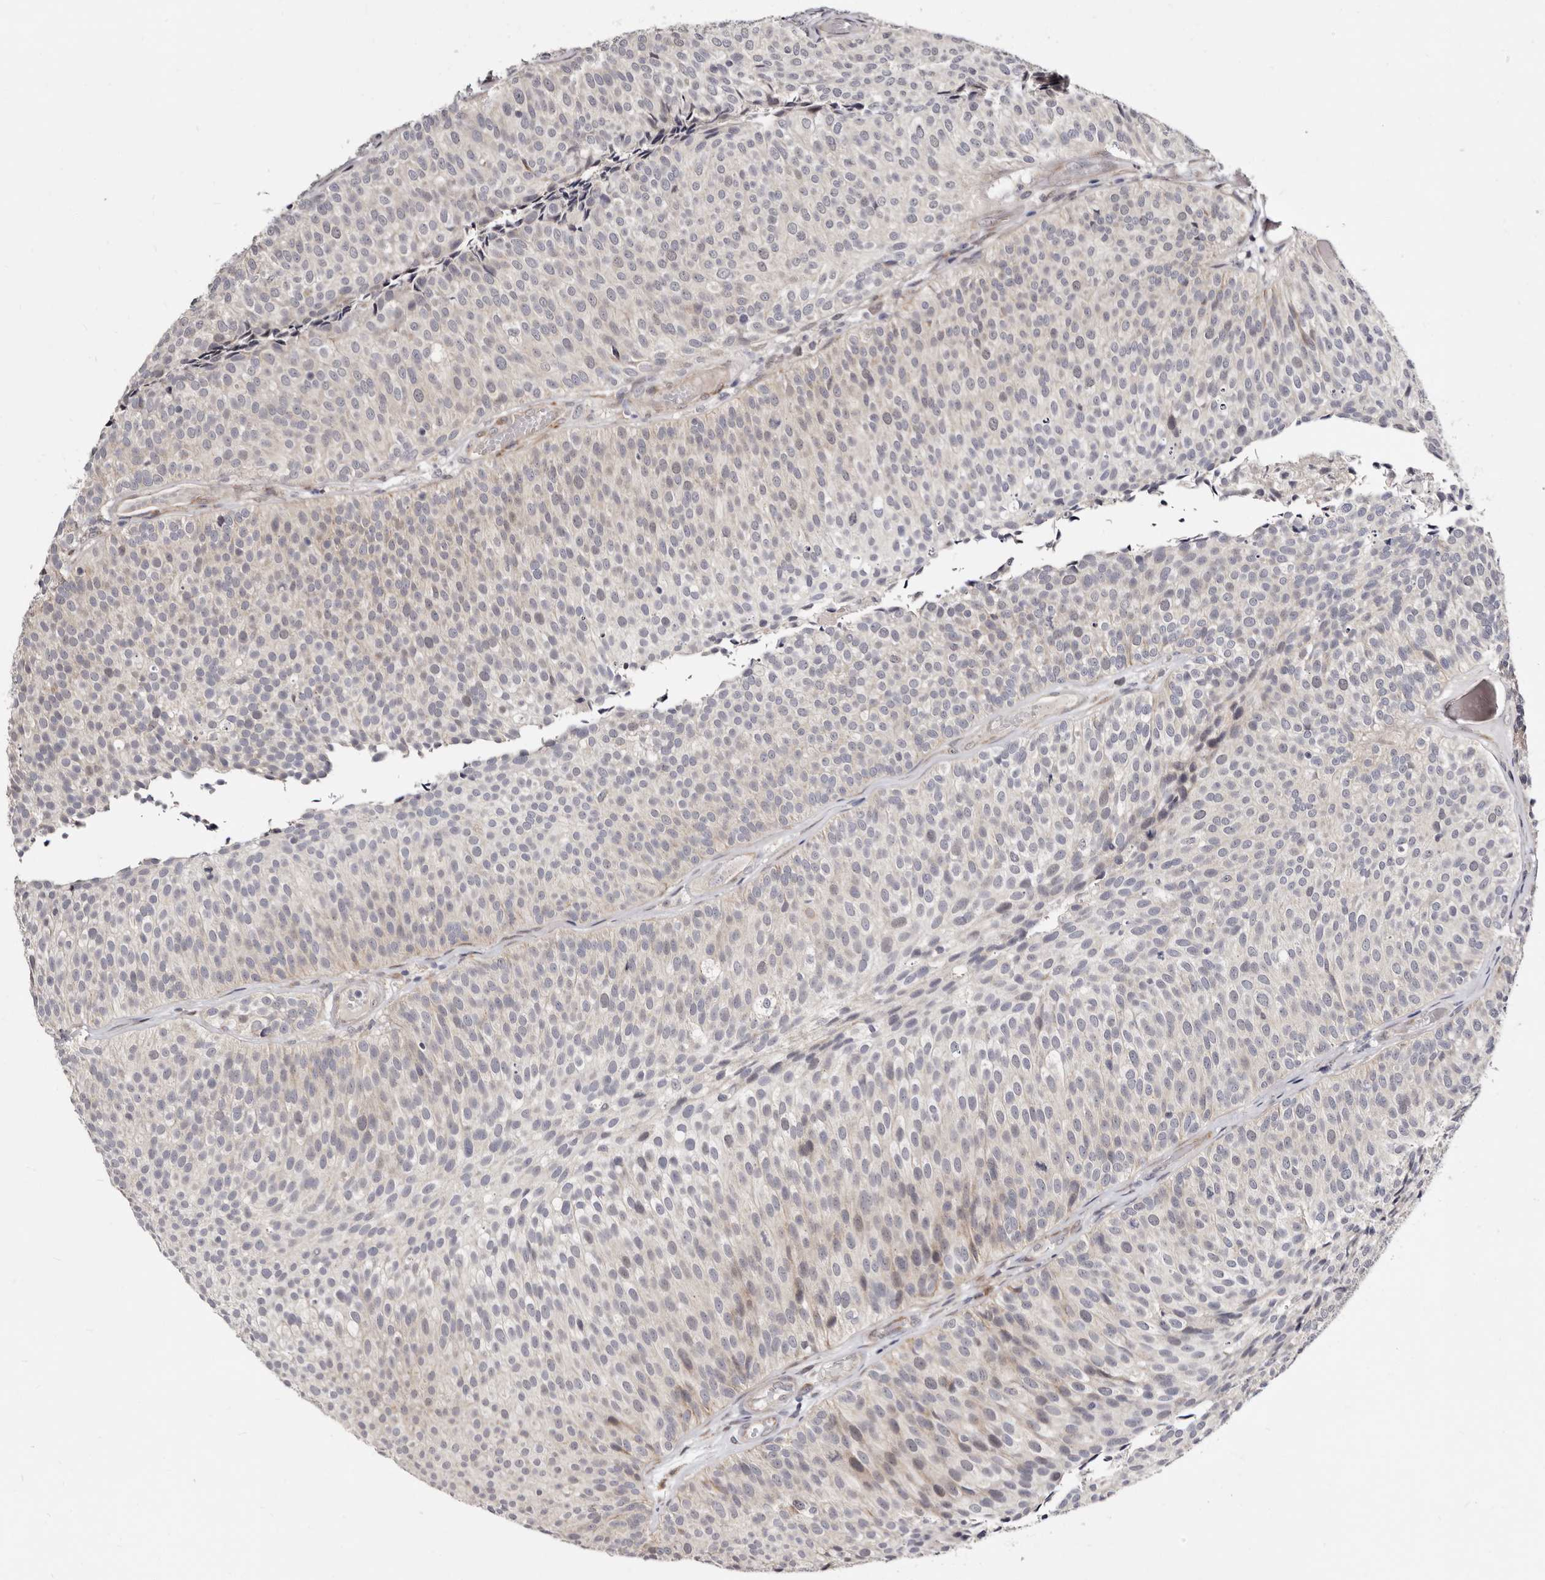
{"staining": {"intensity": "negative", "quantity": "none", "location": "none"}, "tissue": "urothelial cancer", "cell_type": "Tumor cells", "image_type": "cancer", "snomed": [{"axis": "morphology", "description": "Urothelial carcinoma, Low grade"}, {"axis": "topography", "description": "Urinary bladder"}], "caption": "A micrograph of low-grade urothelial carcinoma stained for a protein demonstrates no brown staining in tumor cells.", "gene": "KLHL4", "patient": {"sex": "male", "age": 86}}